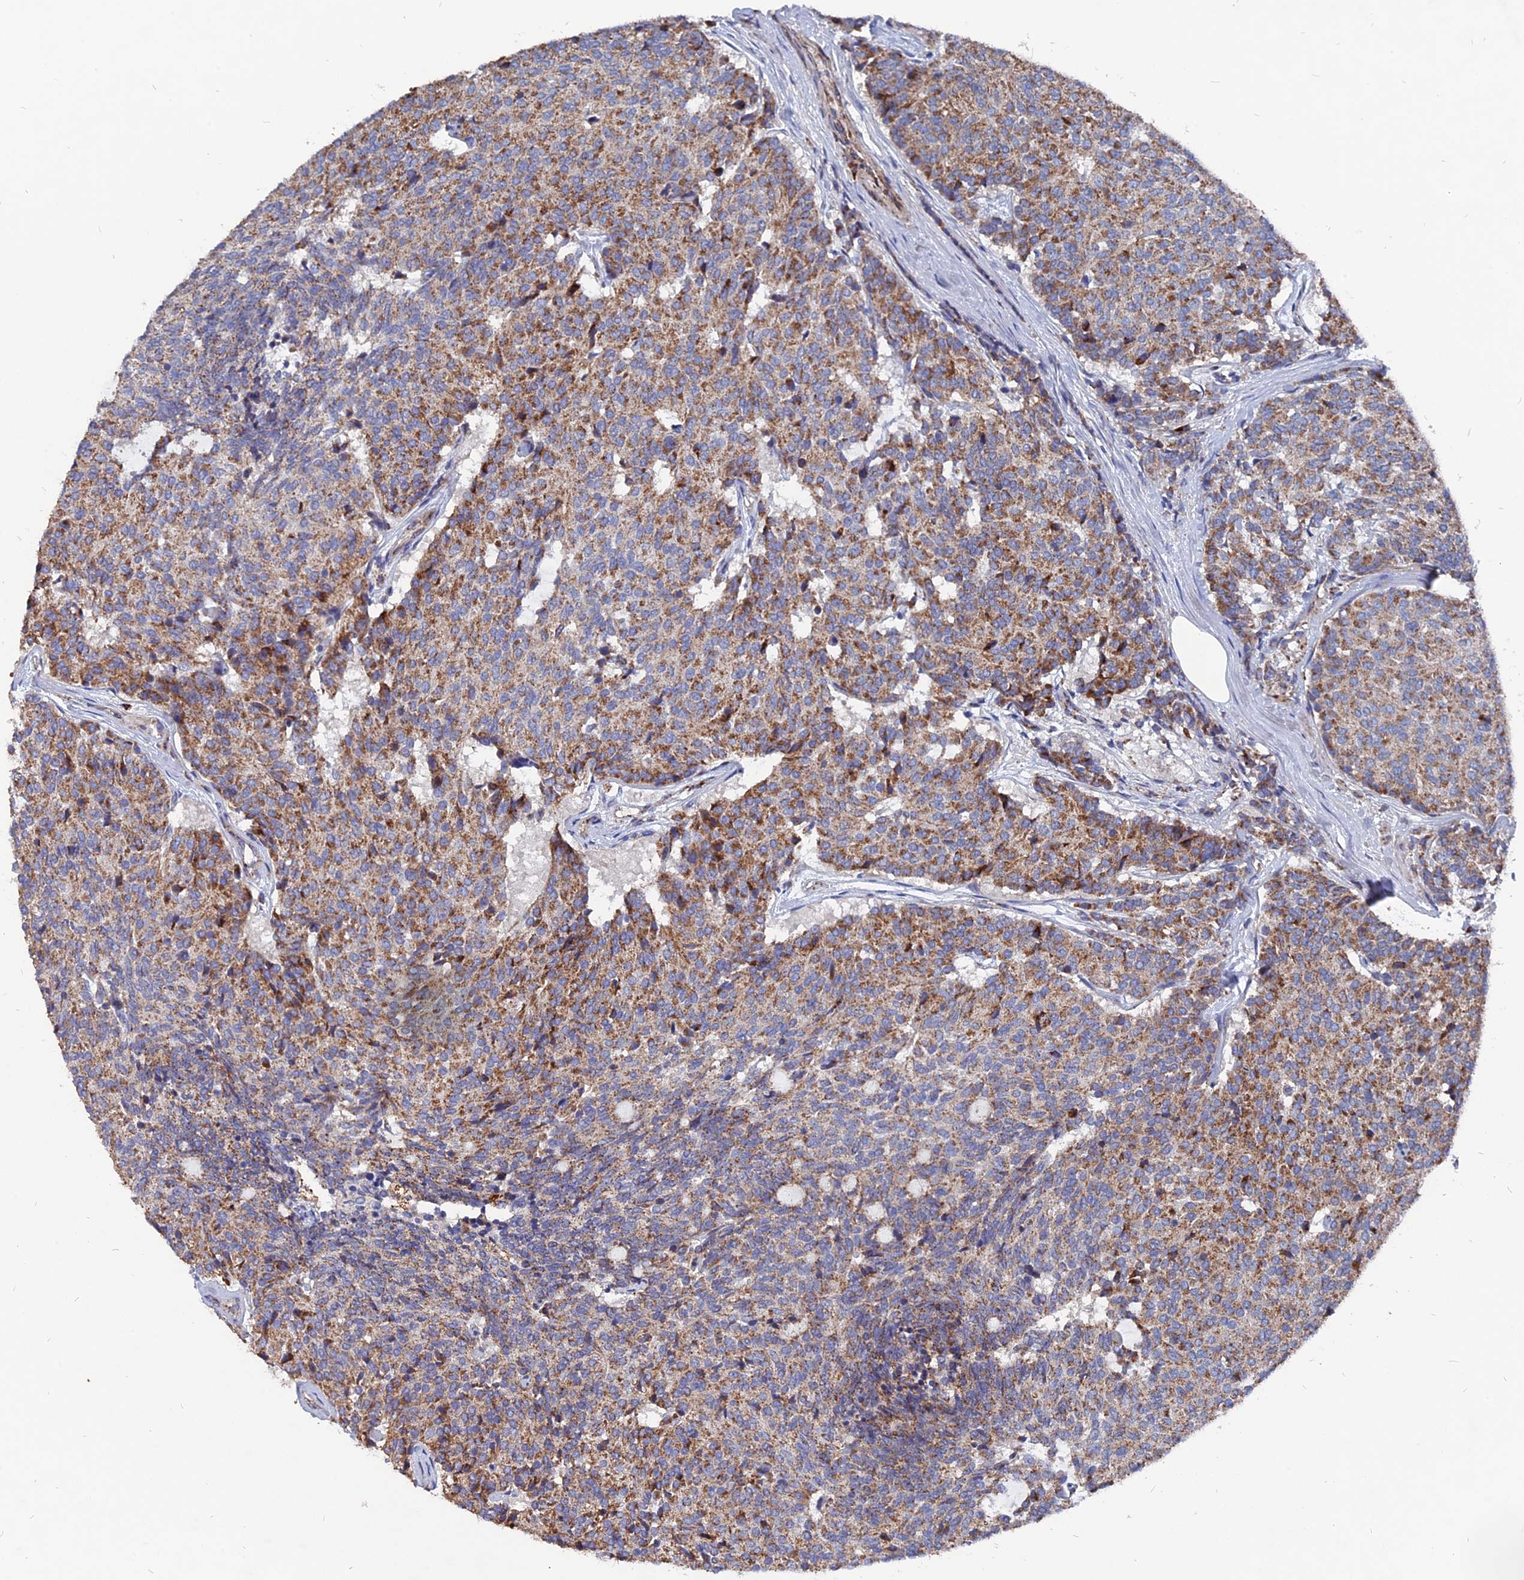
{"staining": {"intensity": "moderate", "quantity": ">75%", "location": "cytoplasmic/membranous"}, "tissue": "carcinoid", "cell_type": "Tumor cells", "image_type": "cancer", "snomed": [{"axis": "morphology", "description": "Carcinoid, malignant, NOS"}, {"axis": "topography", "description": "Pancreas"}], "caption": "Moderate cytoplasmic/membranous expression for a protein is appreciated in approximately >75% of tumor cells of malignant carcinoid using immunohistochemistry.", "gene": "TGFA", "patient": {"sex": "female", "age": 54}}